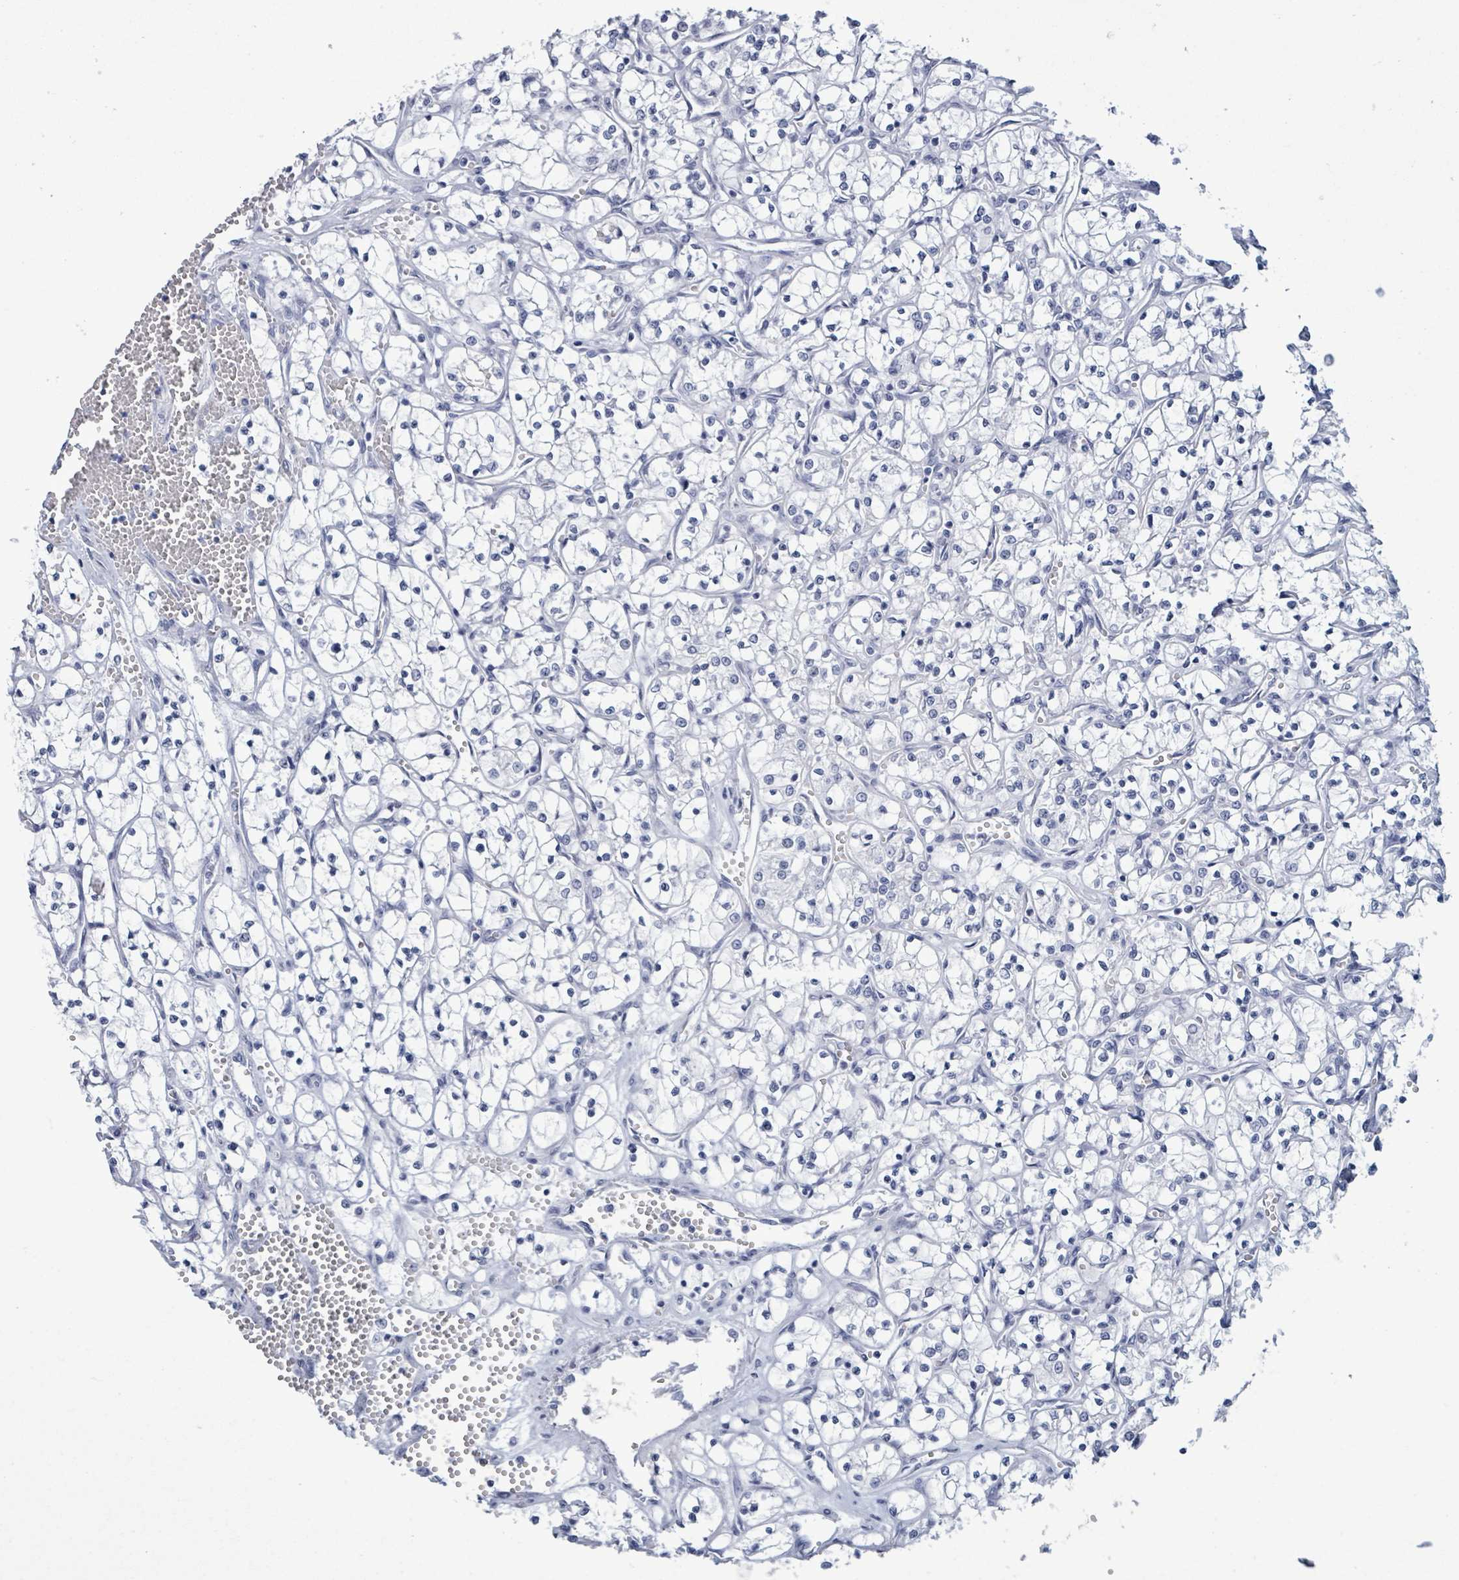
{"staining": {"intensity": "negative", "quantity": "none", "location": "none"}, "tissue": "renal cancer", "cell_type": "Tumor cells", "image_type": "cancer", "snomed": [{"axis": "morphology", "description": "Adenocarcinoma, NOS"}, {"axis": "topography", "description": "Kidney"}], "caption": "Image shows no protein staining in tumor cells of renal cancer tissue.", "gene": "NKX2-1", "patient": {"sex": "female", "age": 69}}